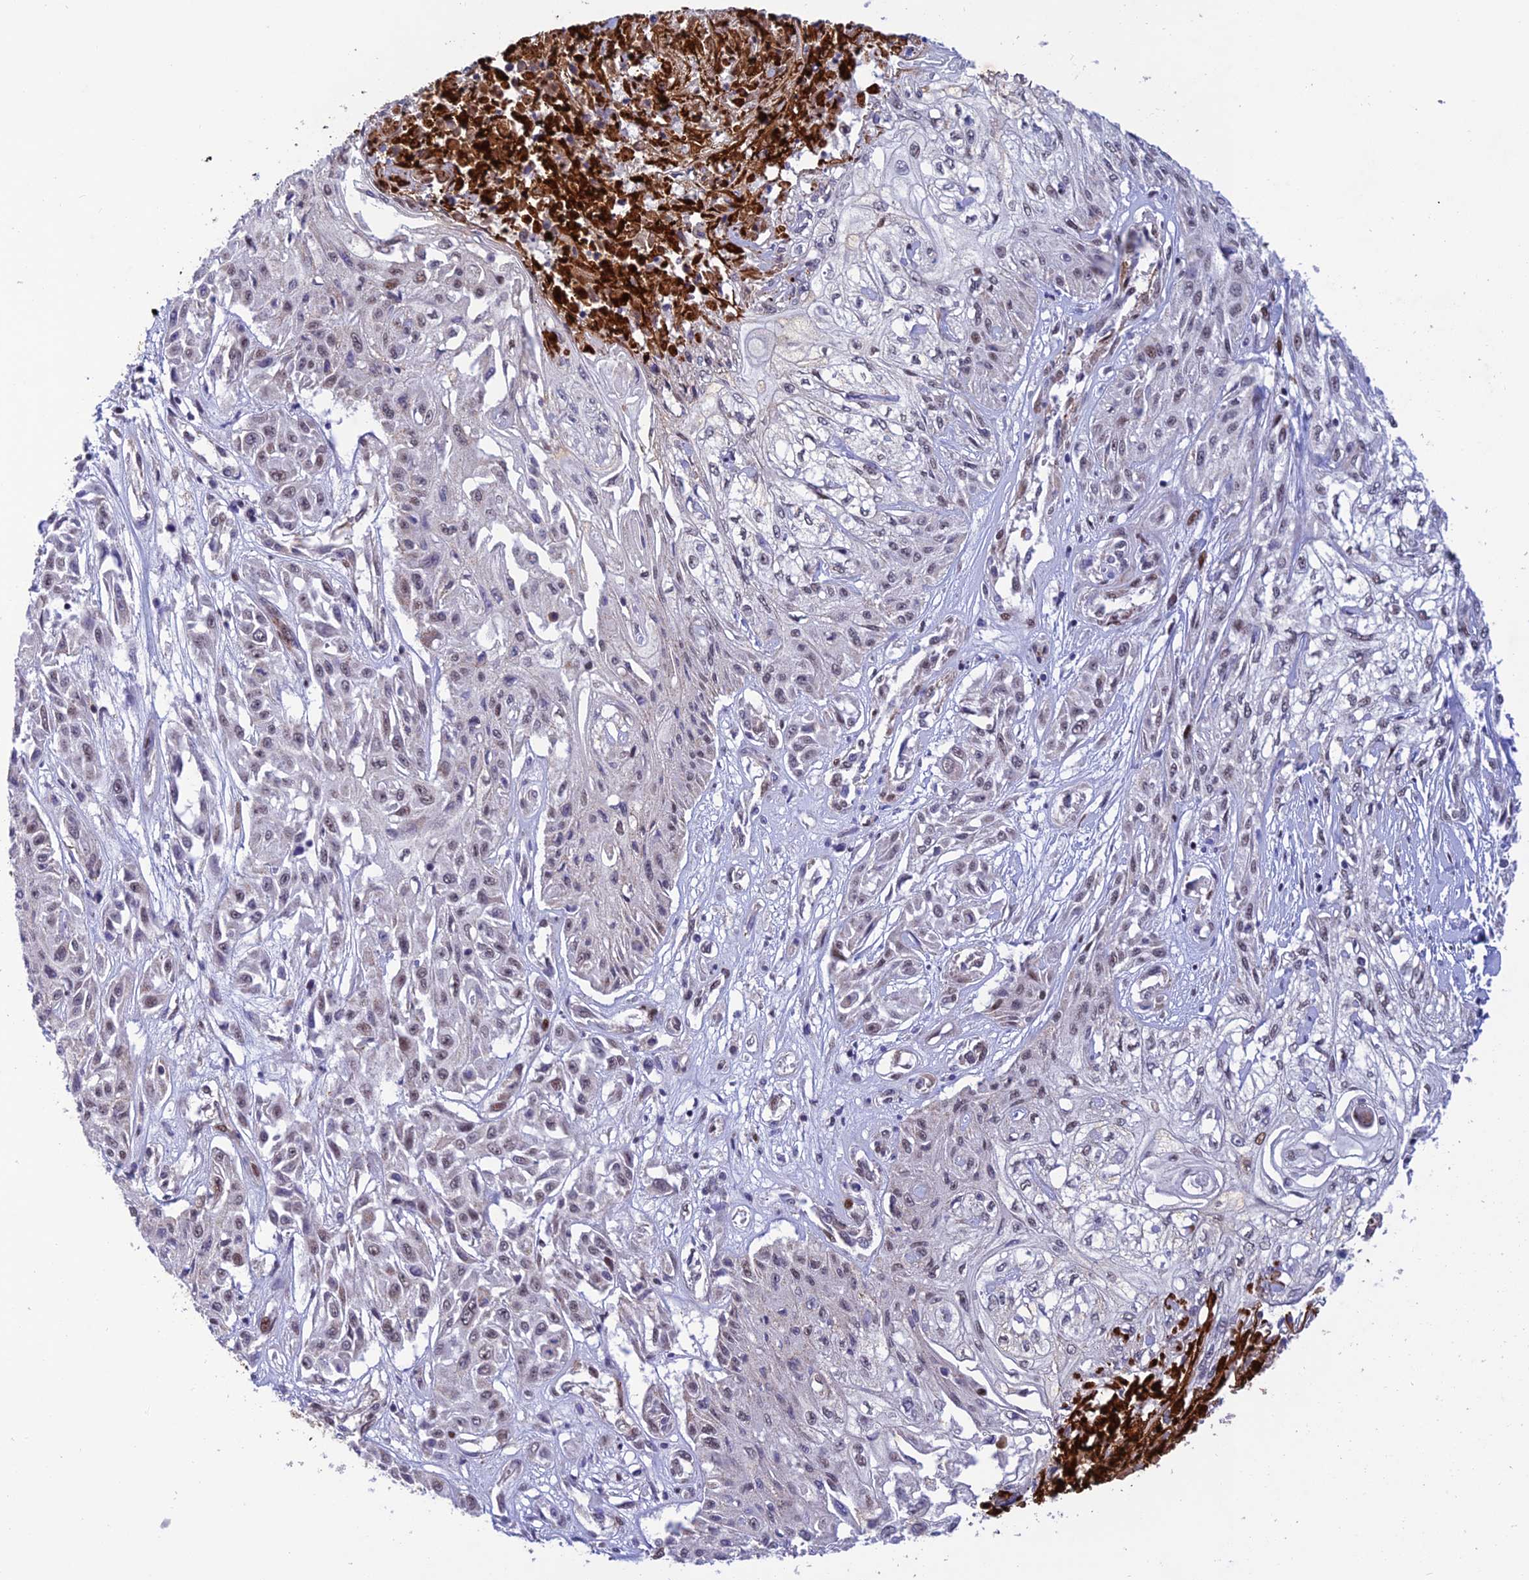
{"staining": {"intensity": "weak", "quantity": "<25%", "location": "nuclear"}, "tissue": "skin cancer", "cell_type": "Tumor cells", "image_type": "cancer", "snomed": [{"axis": "morphology", "description": "Squamous cell carcinoma, NOS"}, {"axis": "morphology", "description": "Squamous cell carcinoma, metastatic, NOS"}, {"axis": "topography", "description": "Skin"}, {"axis": "topography", "description": "Lymph node"}], "caption": "Skin cancer (squamous cell carcinoma) stained for a protein using immunohistochemistry (IHC) reveals no positivity tumor cells.", "gene": "WDR55", "patient": {"sex": "male", "age": 75}}